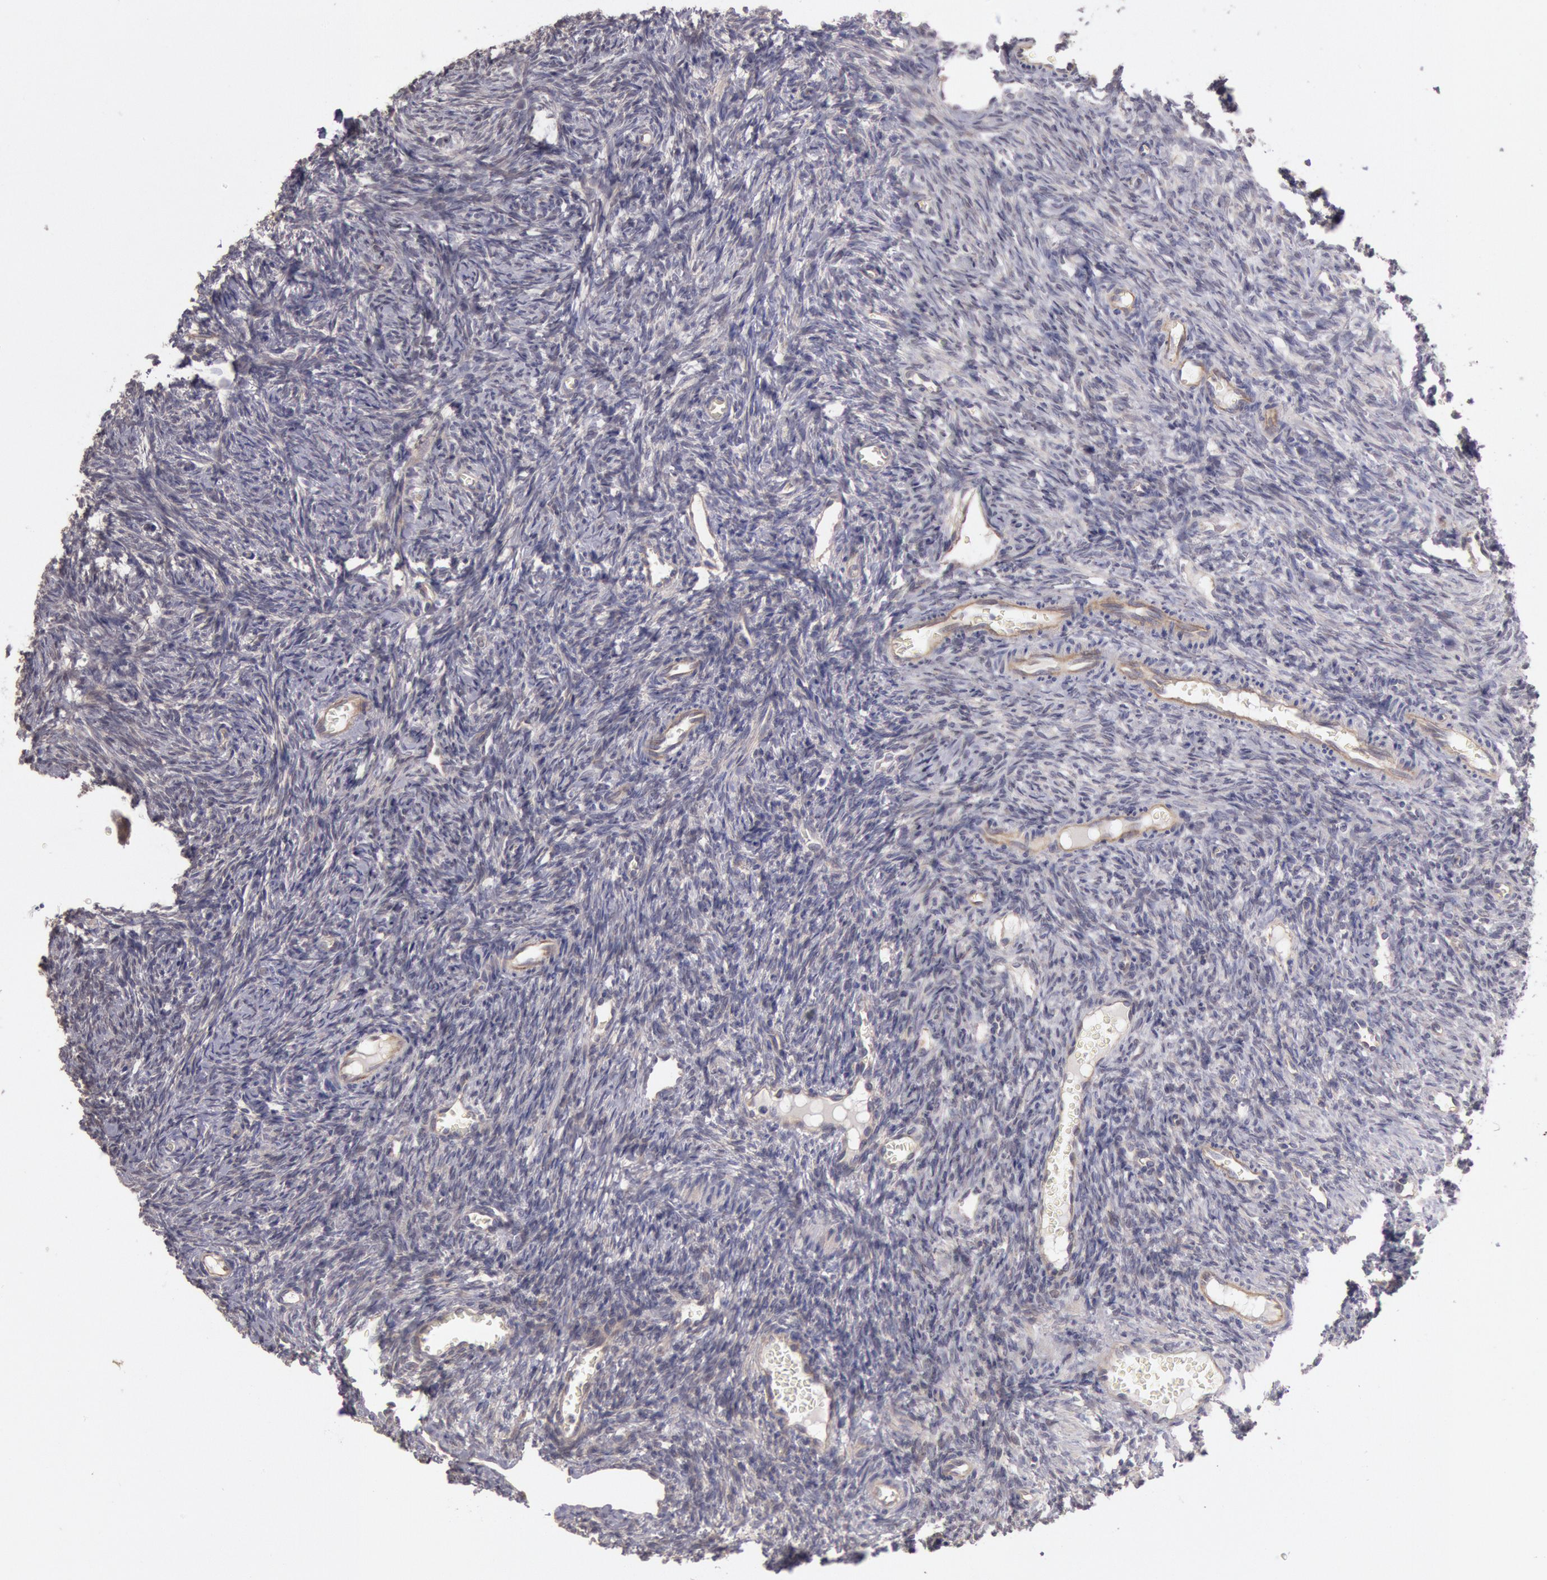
{"staining": {"intensity": "negative", "quantity": "none", "location": "none"}, "tissue": "ovary", "cell_type": "Ovarian stroma cells", "image_type": "normal", "snomed": [{"axis": "morphology", "description": "Normal tissue, NOS"}, {"axis": "topography", "description": "Ovary"}], "caption": "This is a micrograph of immunohistochemistry staining of normal ovary, which shows no staining in ovarian stroma cells. The staining is performed using DAB brown chromogen with nuclei counter-stained in using hematoxylin.", "gene": "AMOTL1", "patient": {"sex": "female", "age": 27}}